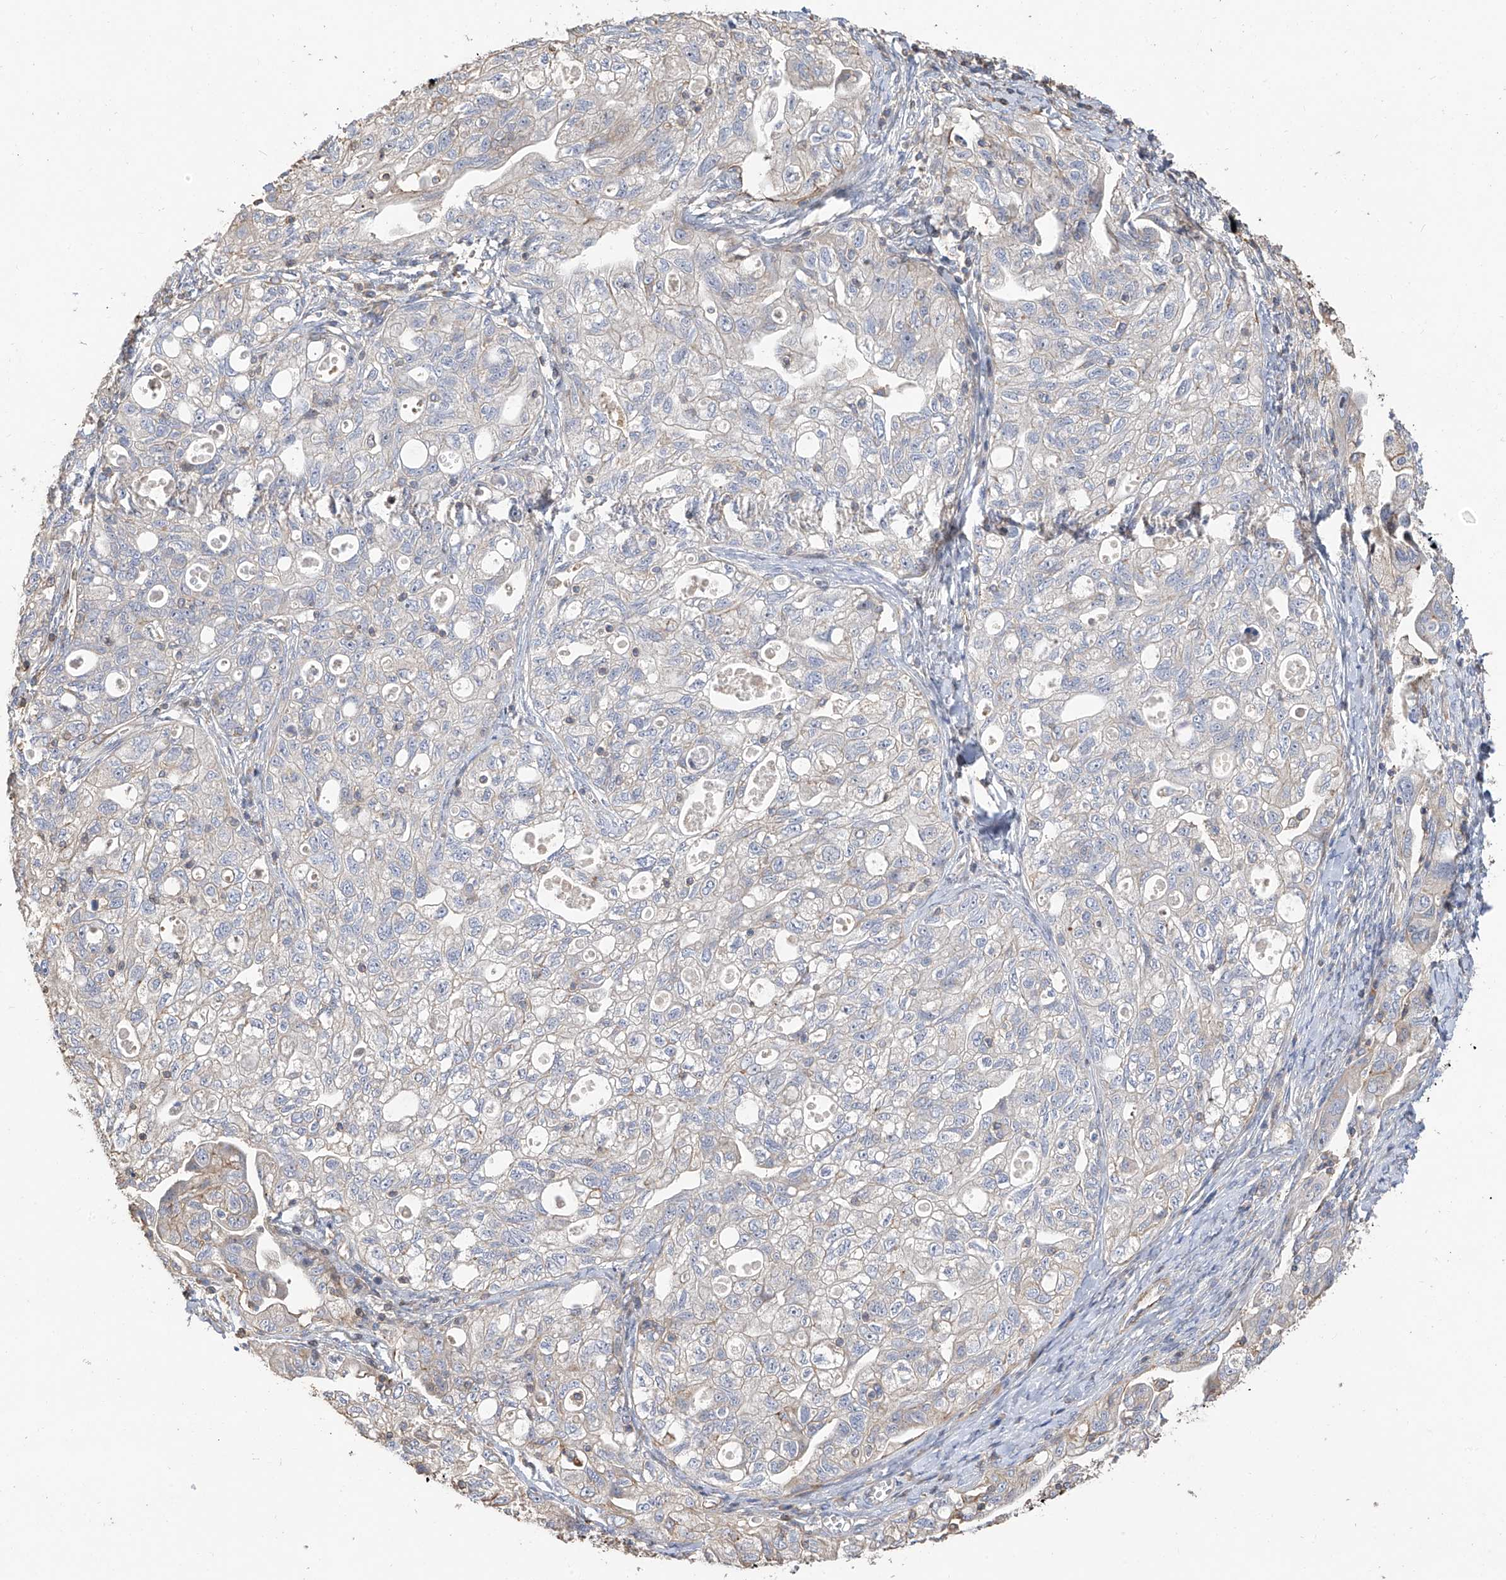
{"staining": {"intensity": "negative", "quantity": "none", "location": "none"}, "tissue": "ovarian cancer", "cell_type": "Tumor cells", "image_type": "cancer", "snomed": [{"axis": "morphology", "description": "Carcinoma, NOS"}, {"axis": "morphology", "description": "Cystadenocarcinoma, serous, NOS"}, {"axis": "topography", "description": "Ovary"}], "caption": "Human ovarian carcinoma stained for a protein using immunohistochemistry reveals no positivity in tumor cells.", "gene": "SLC43A3", "patient": {"sex": "female", "age": 69}}